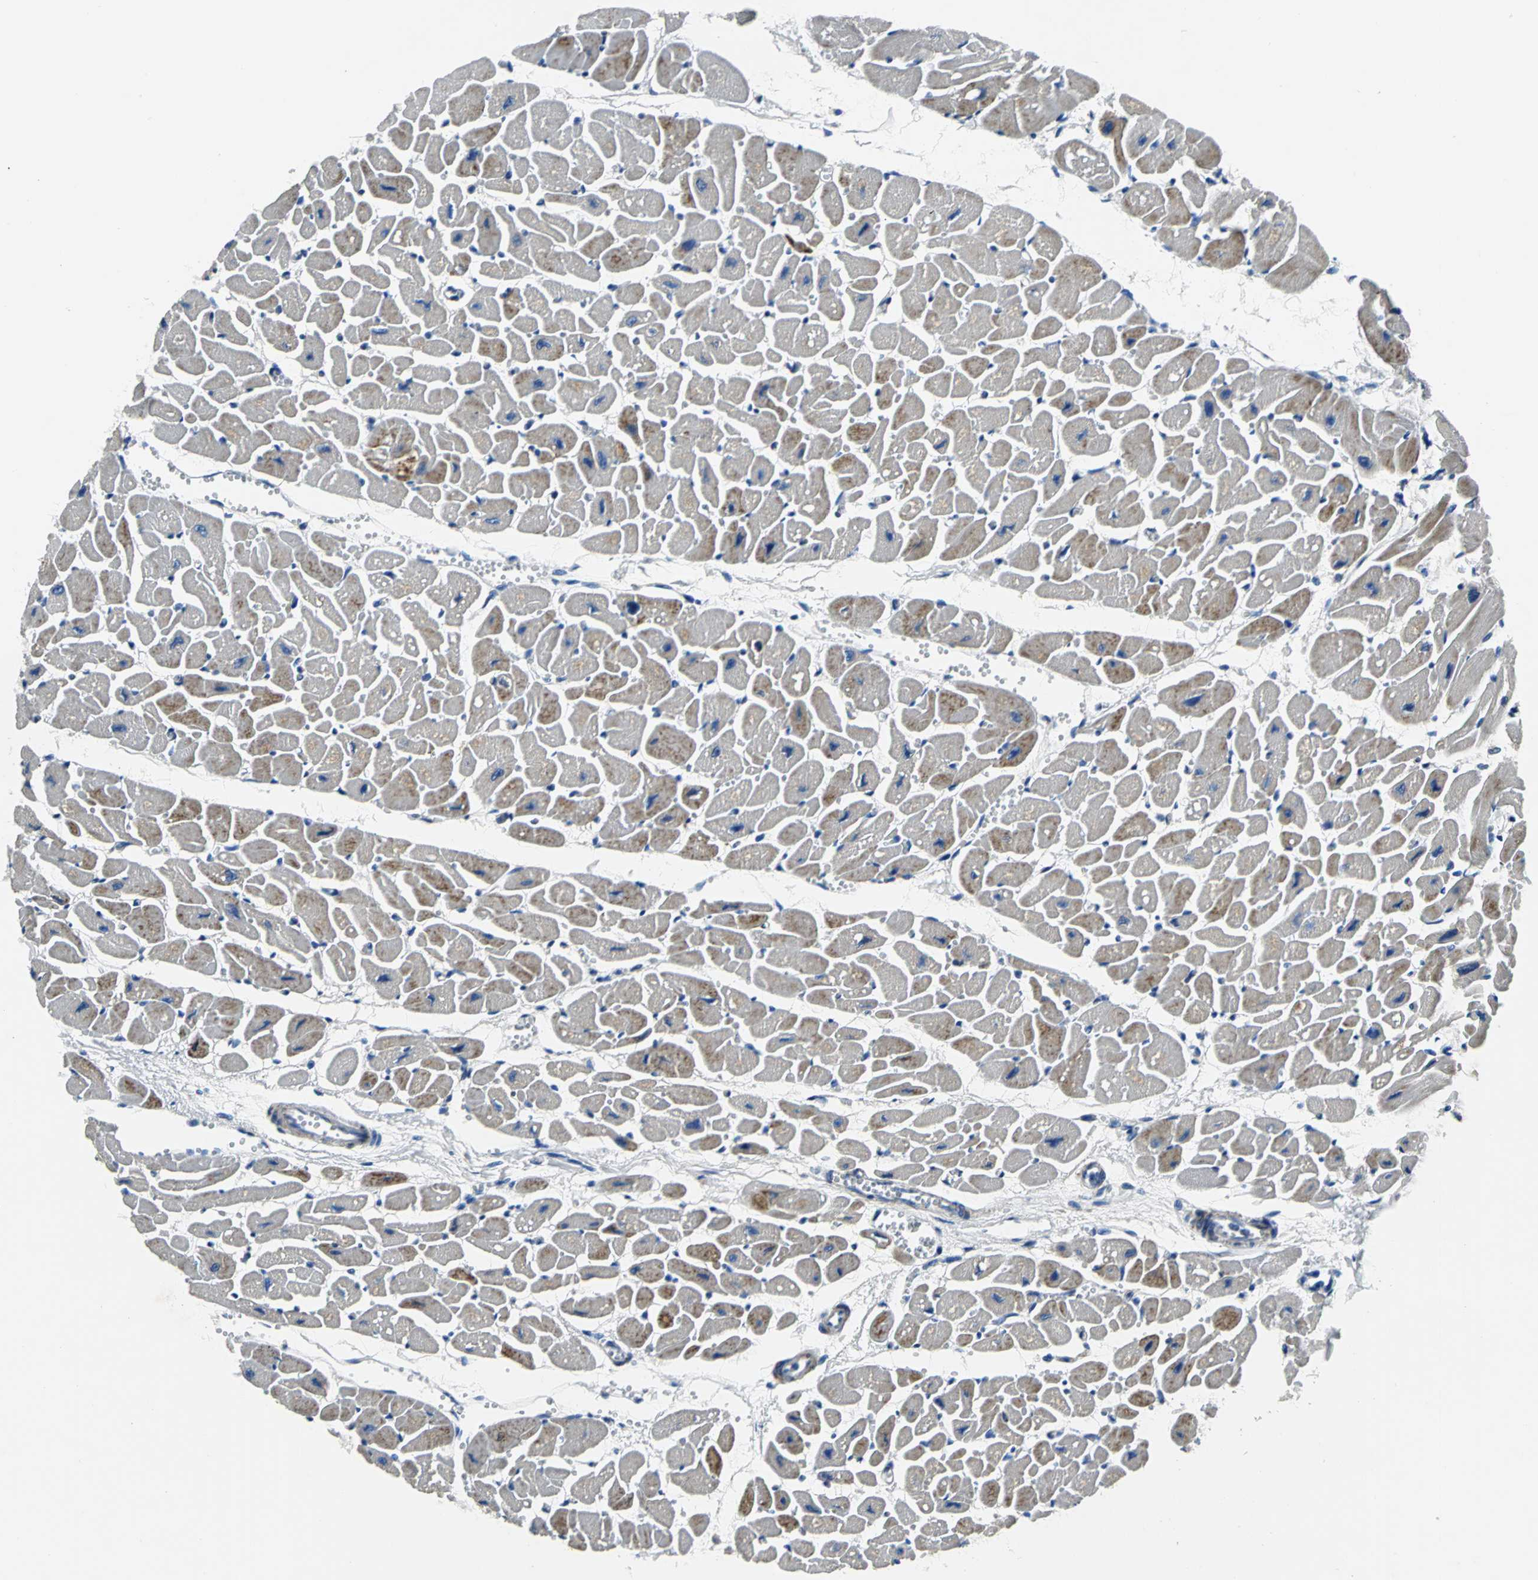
{"staining": {"intensity": "weak", "quantity": "25%-75%", "location": "cytoplasmic/membranous"}, "tissue": "heart muscle", "cell_type": "Cardiomyocytes", "image_type": "normal", "snomed": [{"axis": "morphology", "description": "Normal tissue, NOS"}, {"axis": "topography", "description": "Heart"}], "caption": "Brown immunohistochemical staining in unremarkable human heart muscle shows weak cytoplasmic/membranous staining in about 25%-75% of cardiomyocytes.", "gene": "IFI6", "patient": {"sex": "female", "age": 54}}